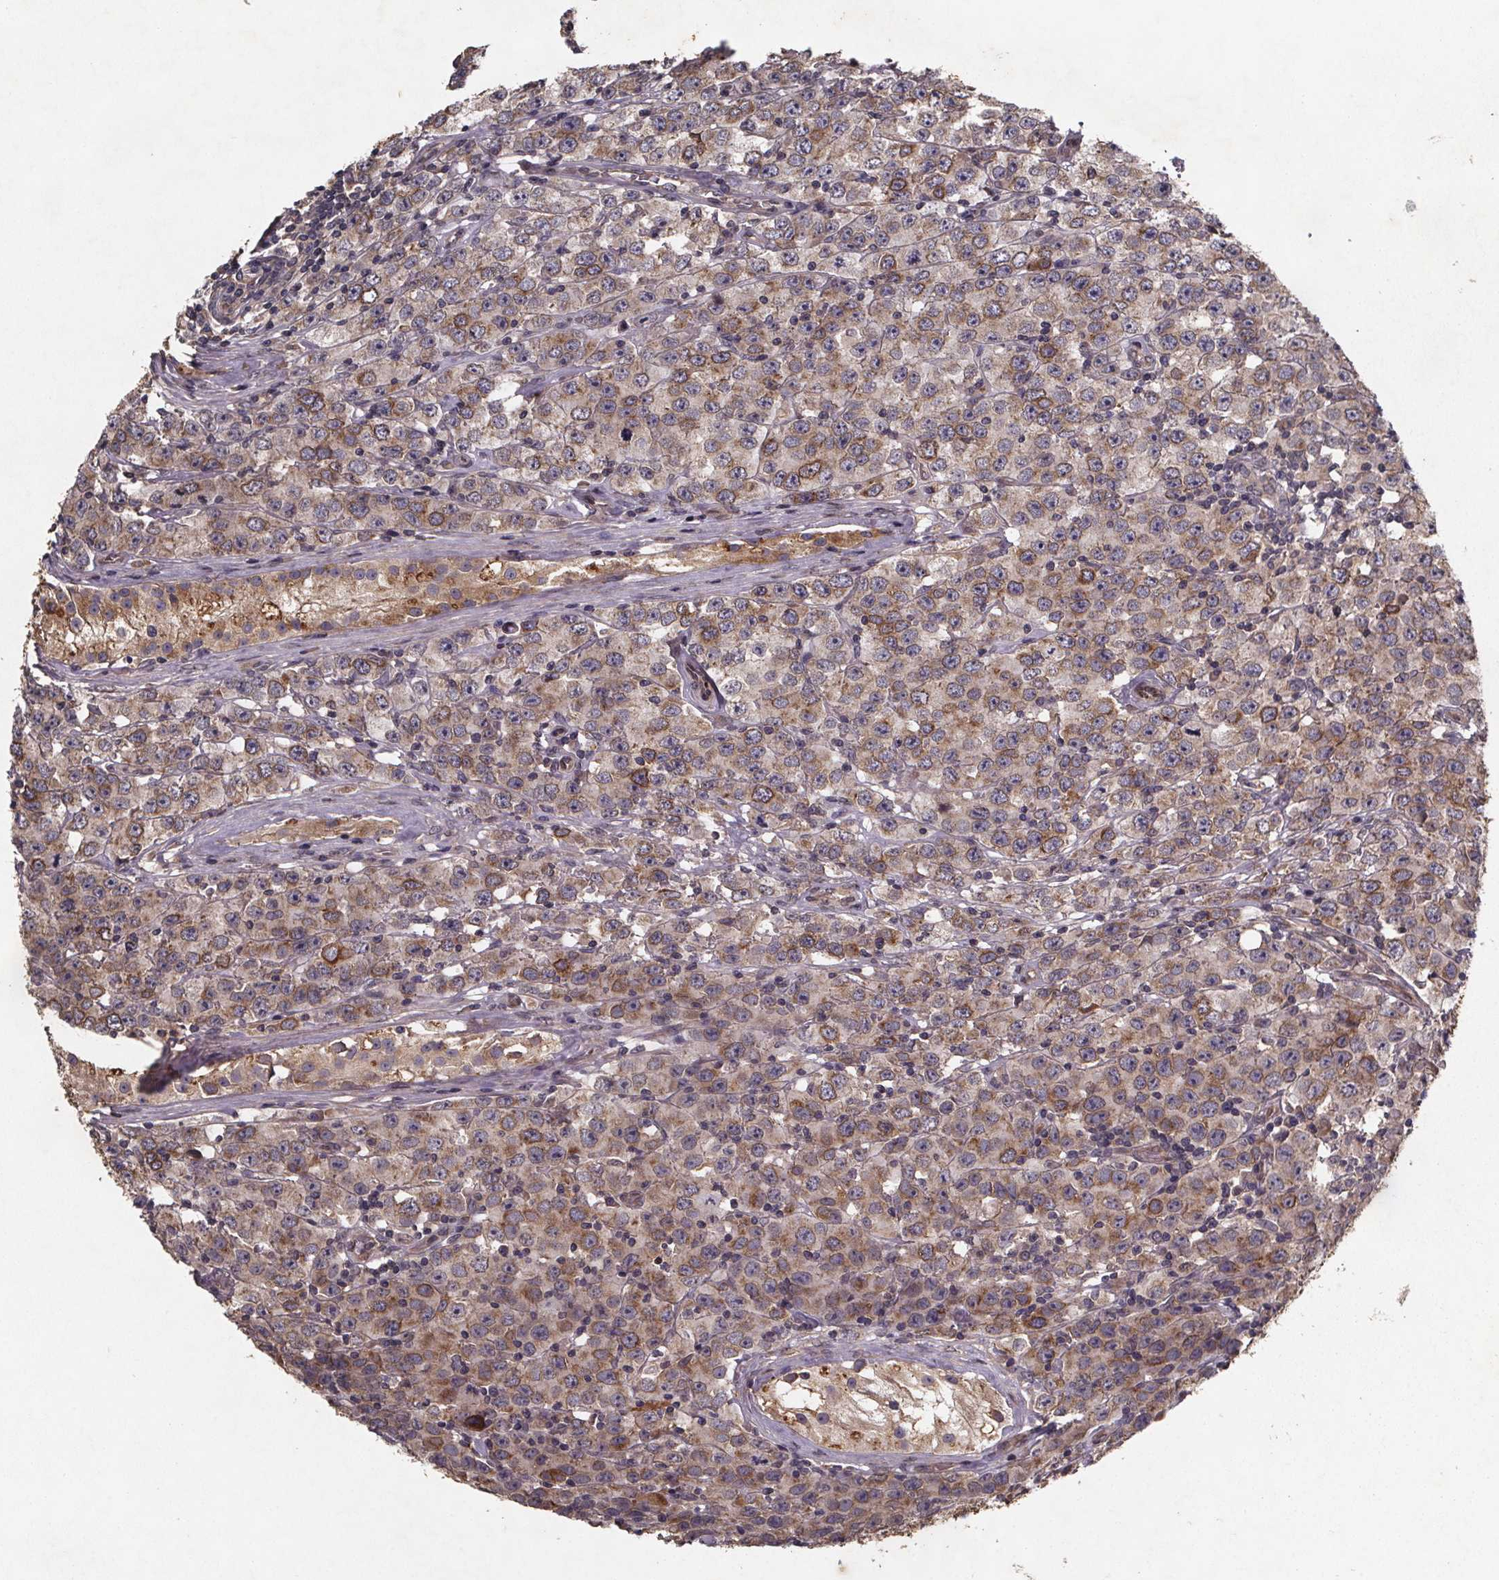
{"staining": {"intensity": "moderate", "quantity": "25%-75%", "location": "cytoplasmic/membranous"}, "tissue": "testis cancer", "cell_type": "Tumor cells", "image_type": "cancer", "snomed": [{"axis": "morphology", "description": "Seminoma, NOS"}, {"axis": "topography", "description": "Testis"}], "caption": "High-magnification brightfield microscopy of testis cancer stained with DAB (brown) and counterstained with hematoxylin (blue). tumor cells exhibit moderate cytoplasmic/membranous positivity is present in about25%-75% of cells.", "gene": "PIERCE2", "patient": {"sex": "male", "age": 52}}